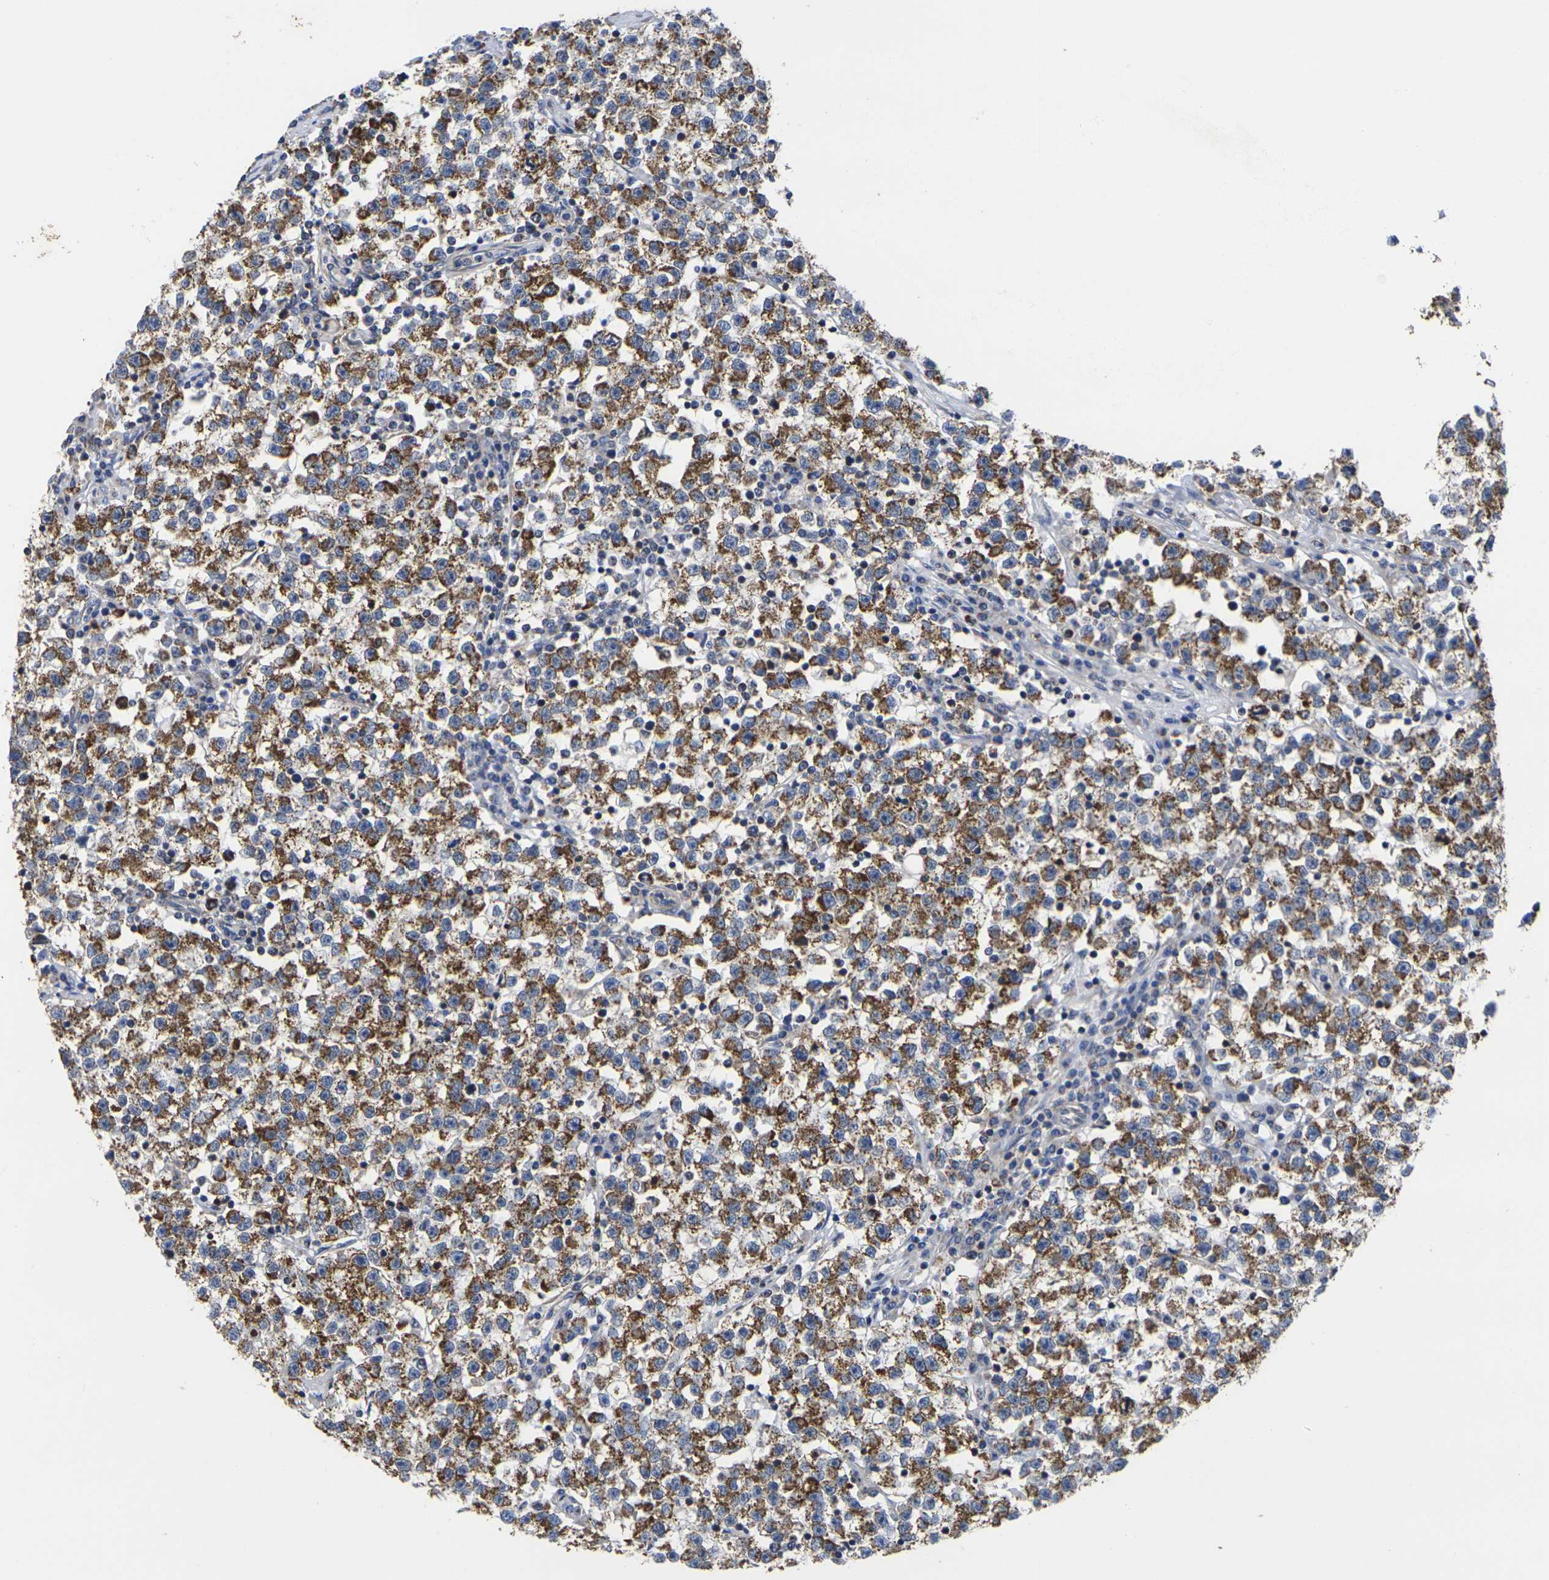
{"staining": {"intensity": "strong", "quantity": ">75%", "location": "cytoplasmic/membranous"}, "tissue": "testis cancer", "cell_type": "Tumor cells", "image_type": "cancer", "snomed": [{"axis": "morphology", "description": "Seminoma, NOS"}, {"axis": "topography", "description": "Testis"}], "caption": "Strong cytoplasmic/membranous protein staining is appreciated in approximately >75% of tumor cells in testis seminoma.", "gene": "P2RY11", "patient": {"sex": "male", "age": 22}}